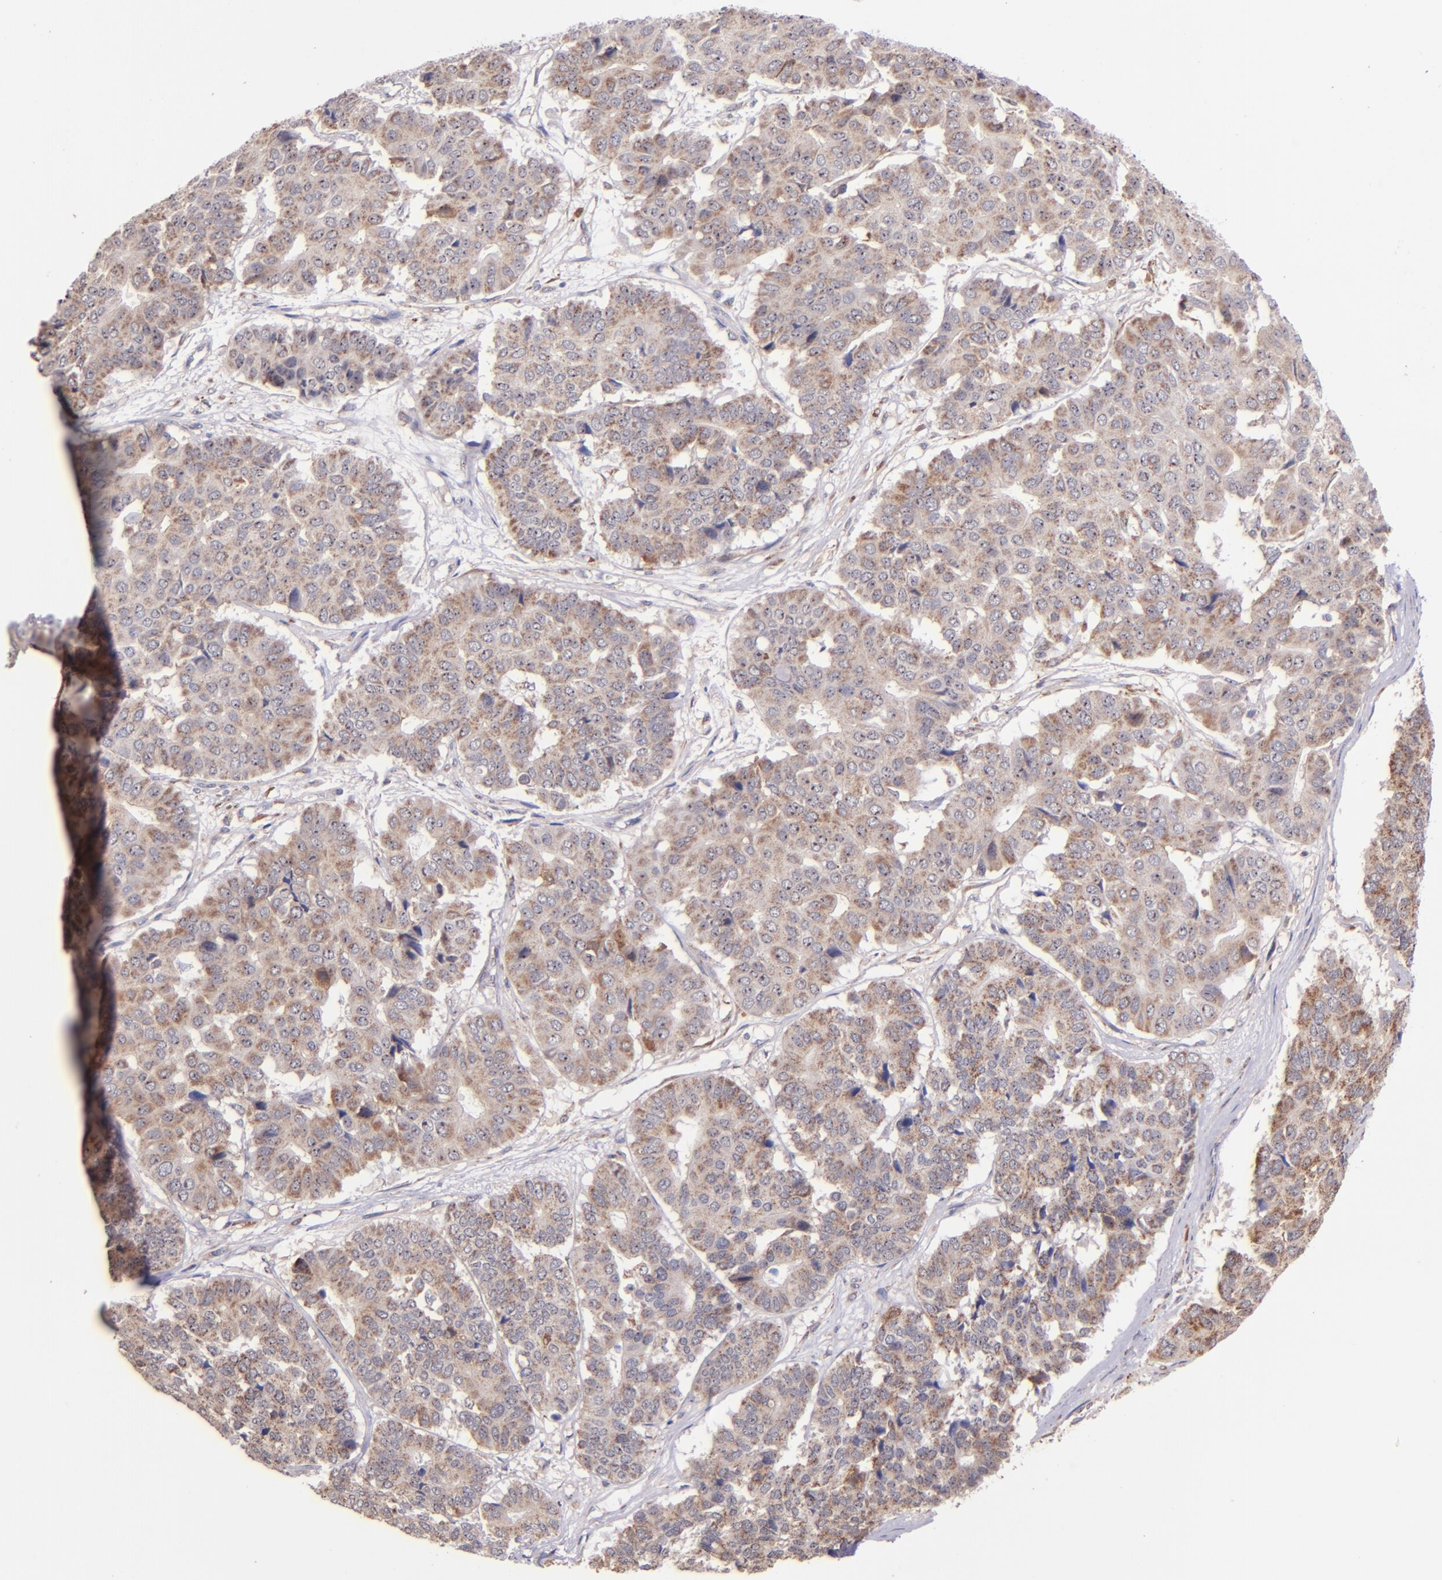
{"staining": {"intensity": "moderate", "quantity": ">75%", "location": "cytoplasmic/membranous"}, "tissue": "pancreatic cancer", "cell_type": "Tumor cells", "image_type": "cancer", "snomed": [{"axis": "morphology", "description": "Adenocarcinoma, NOS"}, {"axis": "topography", "description": "Pancreas"}], "caption": "Protein analysis of pancreatic cancer (adenocarcinoma) tissue reveals moderate cytoplasmic/membranous expression in about >75% of tumor cells.", "gene": "SHC1", "patient": {"sex": "male", "age": 50}}